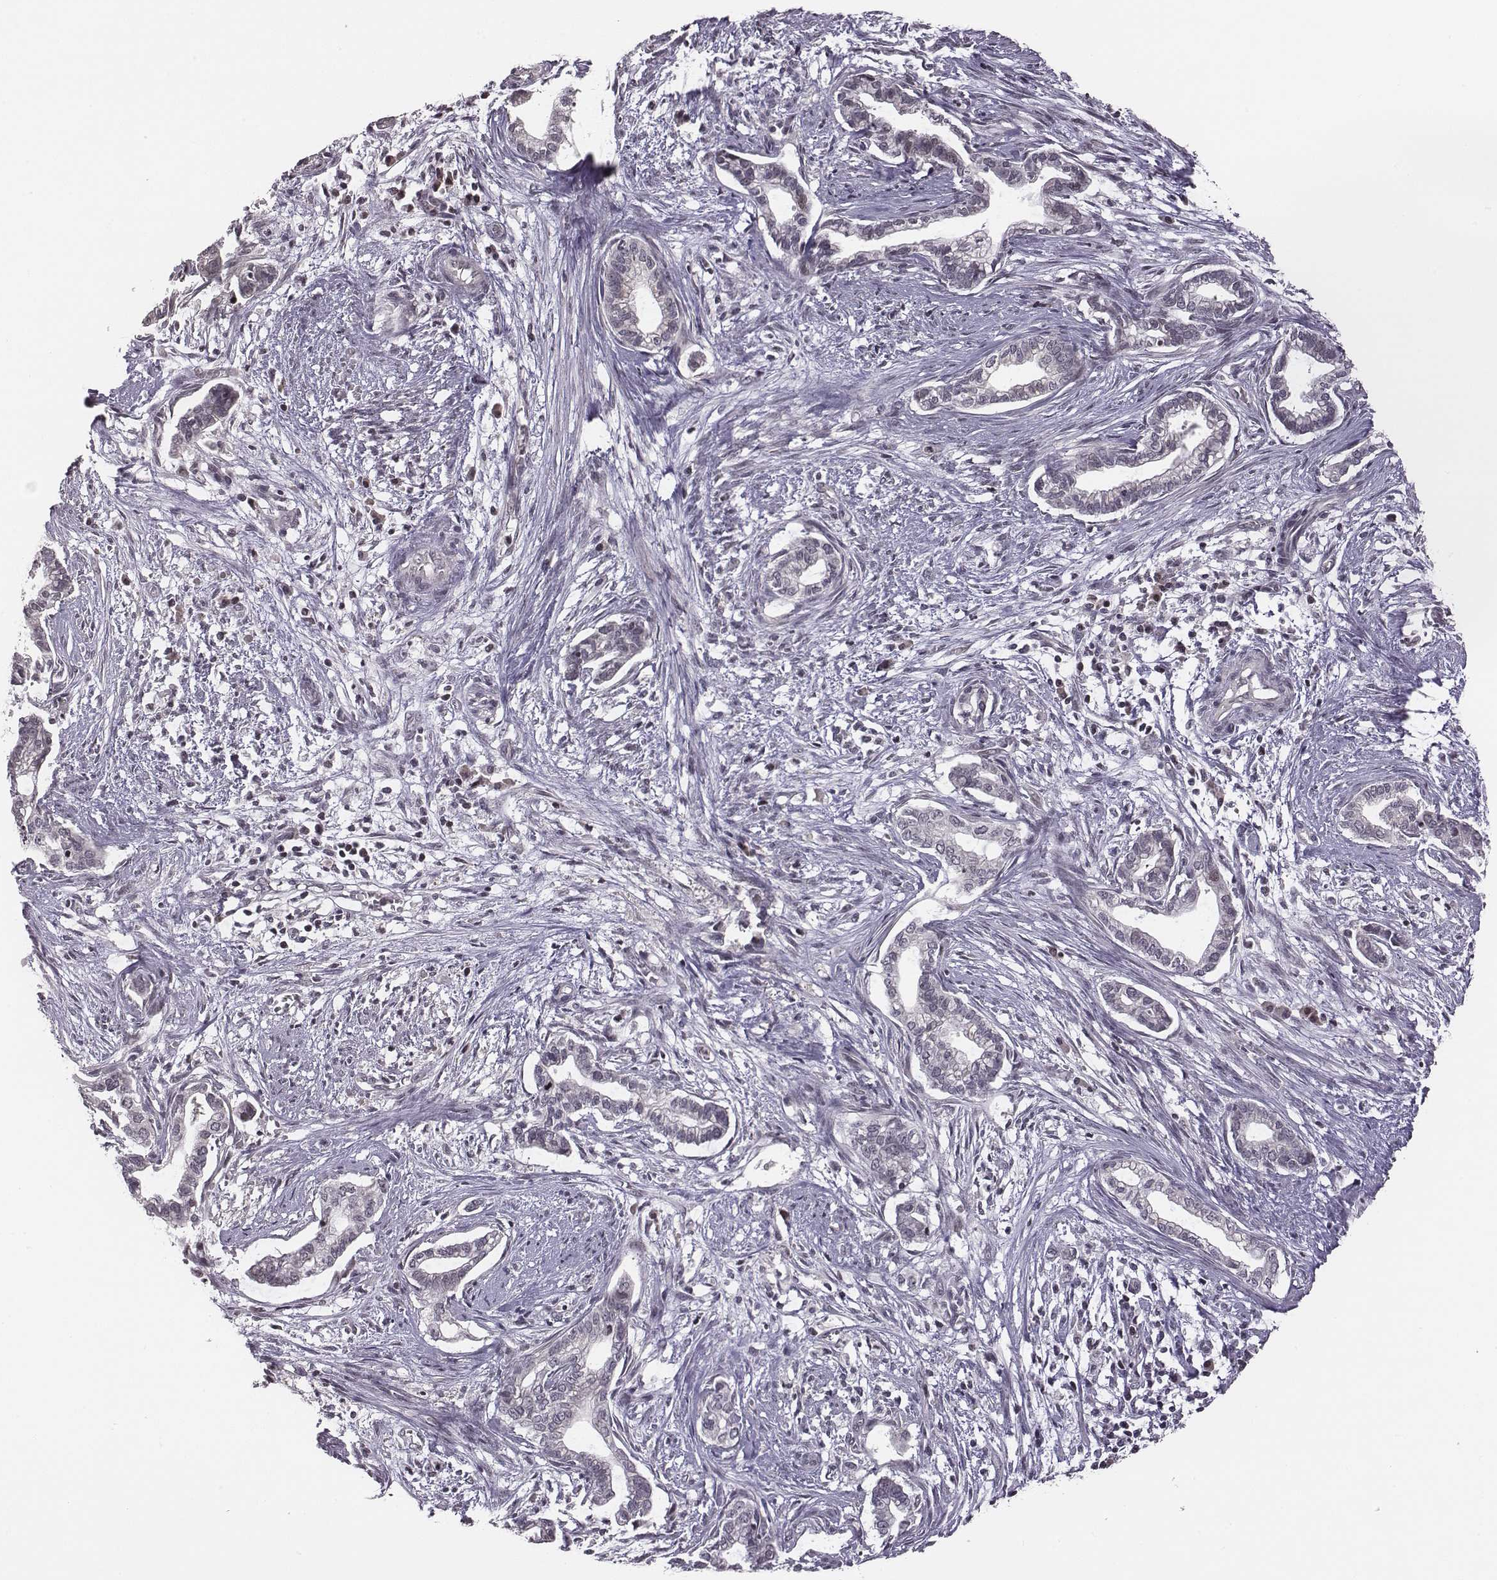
{"staining": {"intensity": "negative", "quantity": "none", "location": "none"}, "tissue": "cervical cancer", "cell_type": "Tumor cells", "image_type": "cancer", "snomed": [{"axis": "morphology", "description": "Adenocarcinoma, NOS"}, {"axis": "topography", "description": "Cervix"}], "caption": "Tumor cells are negative for protein expression in human cervical adenocarcinoma.", "gene": "GRM4", "patient": {"sex": "female", "age": 62}}